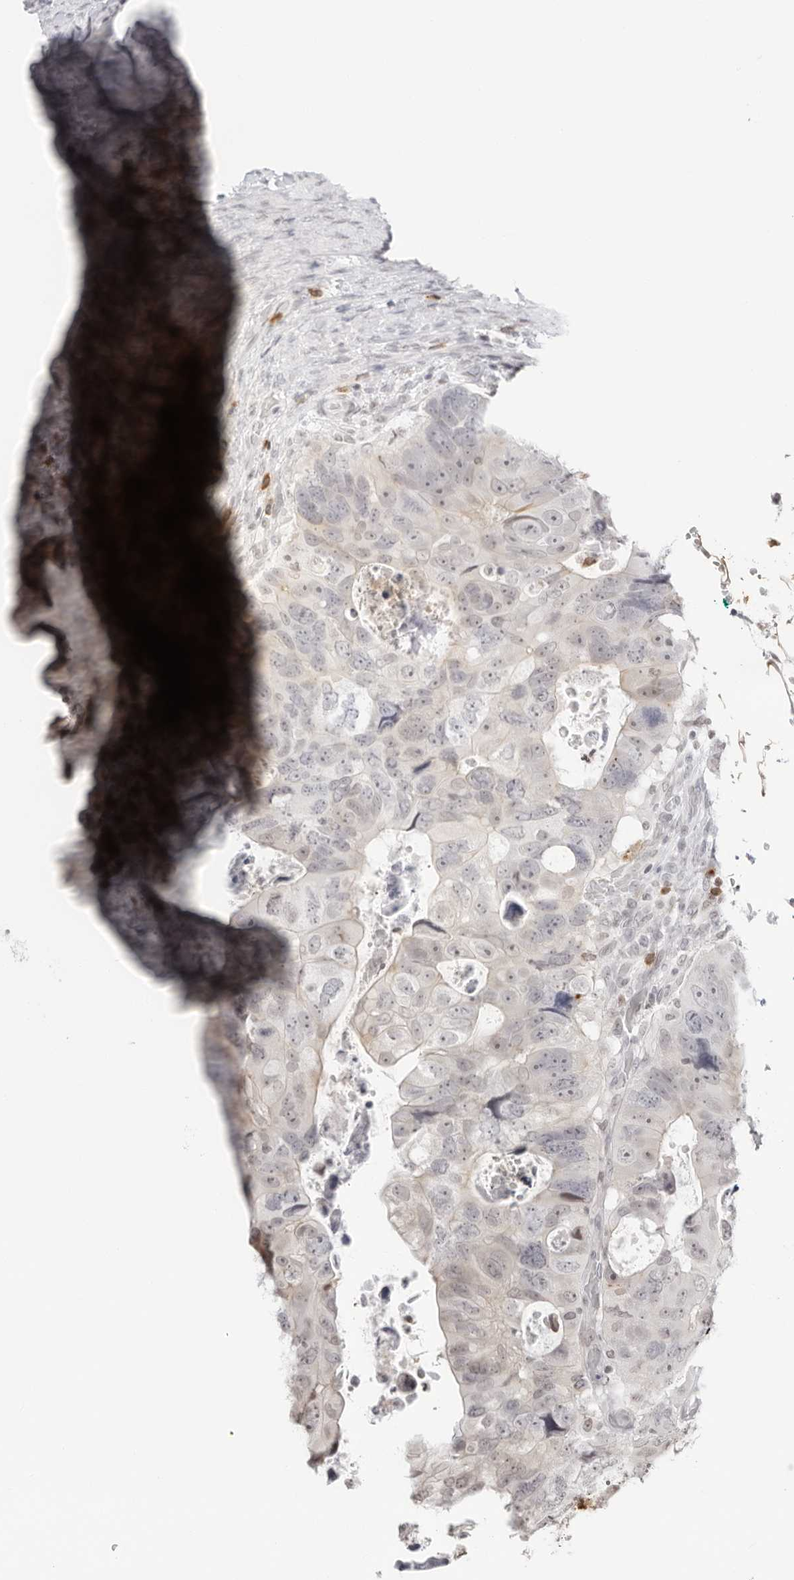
{"staining": {"intensity": "weak", "quantity": "25%-75%", "location": "nuclear"}, "tissue": "colorectal cancer", "cell_type": "Tumor cells", "image_type": "cancer", "snomed": [{"axis": "morphology", "description": "Adenocarcinoma, NOS"}, {"axis": "topography", "description": "Rectum"}], "caption": "The micrograph shows staining of colorectal cancer (adenocarcinoma), revealing weak nuclear protein positivity (brown color) within tumor cells.", "gene": "RNF146", "patient": {"sex": "male", "age": 59}}